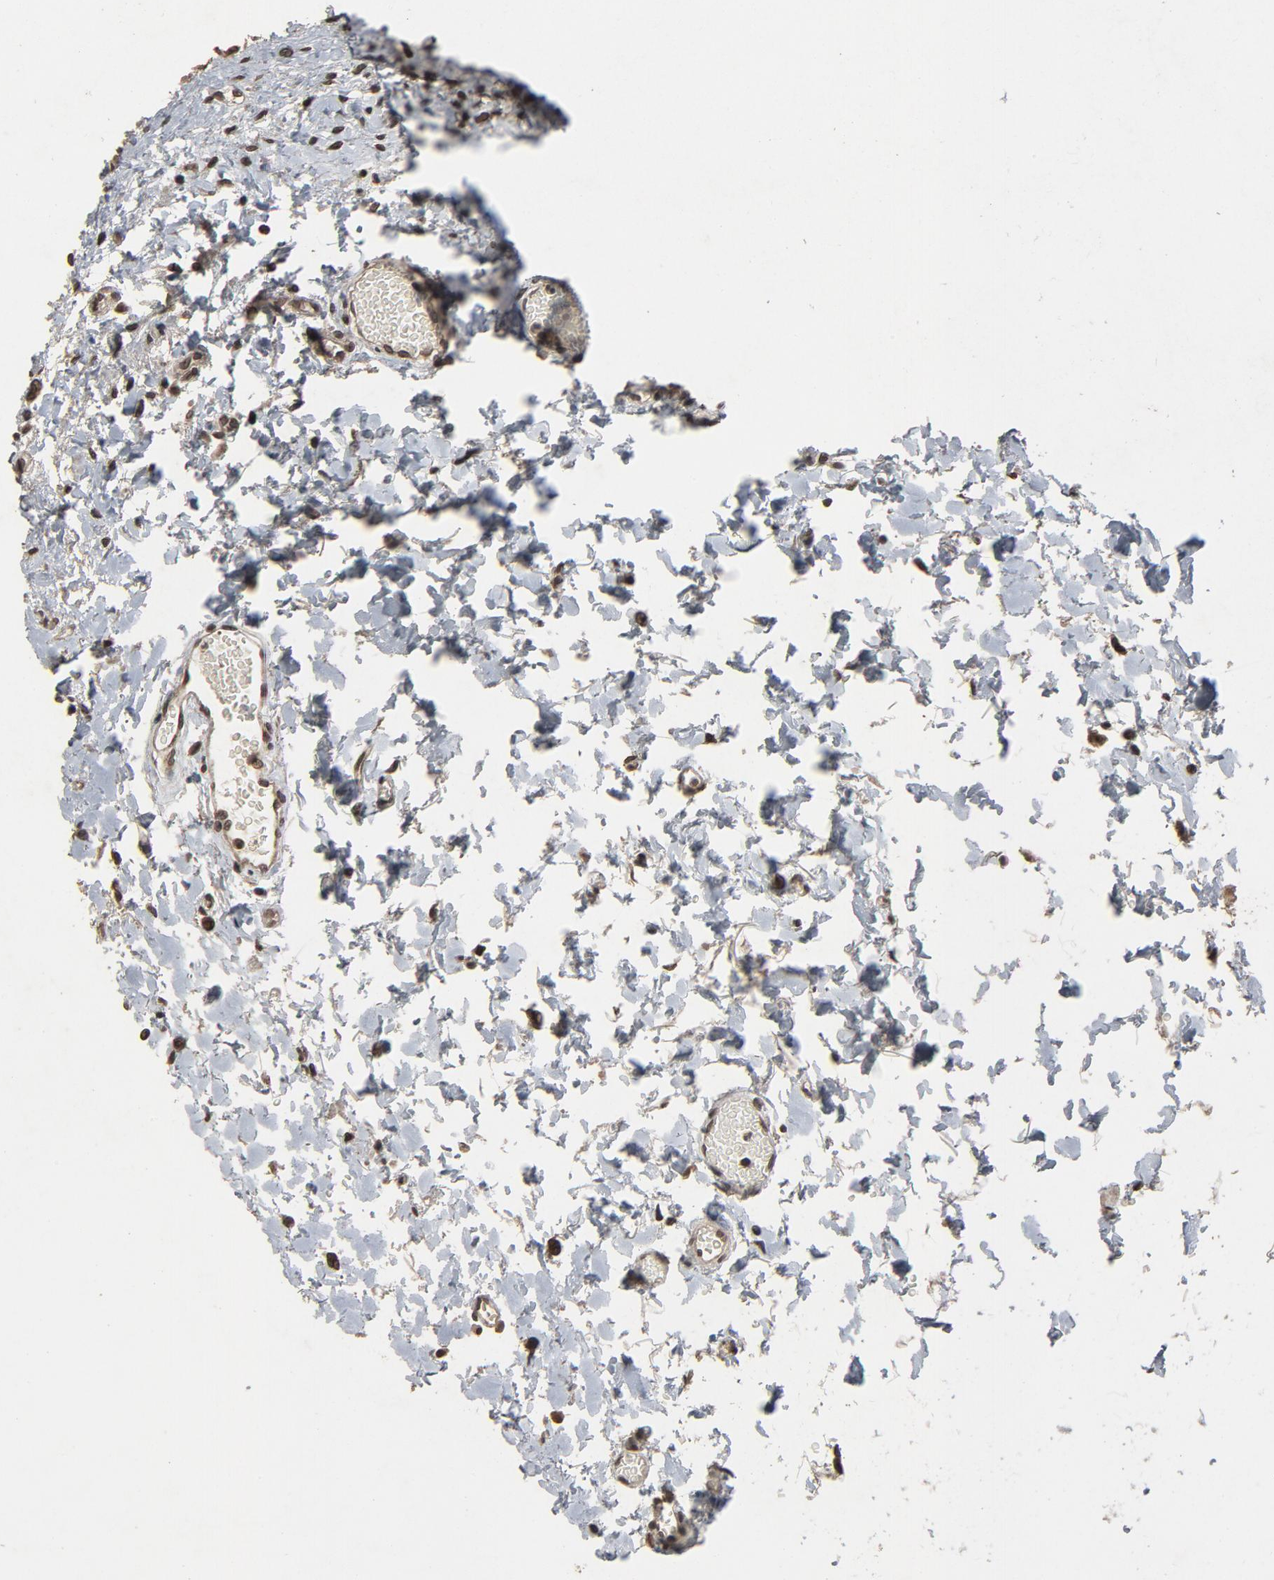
{"staining": {"intensity": "moderate", "quantity": ">75%", "location": "cytoplasmic/membranous,nuclear"}, "tissue": "gallbladder", "cell_type": "Glandular cells", "image_type": "normal", "snomed": [{"axis": "morphology", "description": "Normal tissue, NOS"}, {"axis": "topography", "description": "Gallbladder"}], "caption": "Protein expression analysis of normal gallbladder displays moderate cytoplasmic/membranous,nuclear expression in approximately >75% of glandular cells.", "gene": "POM121", "patient": {"sex": "male", "age": 65}}